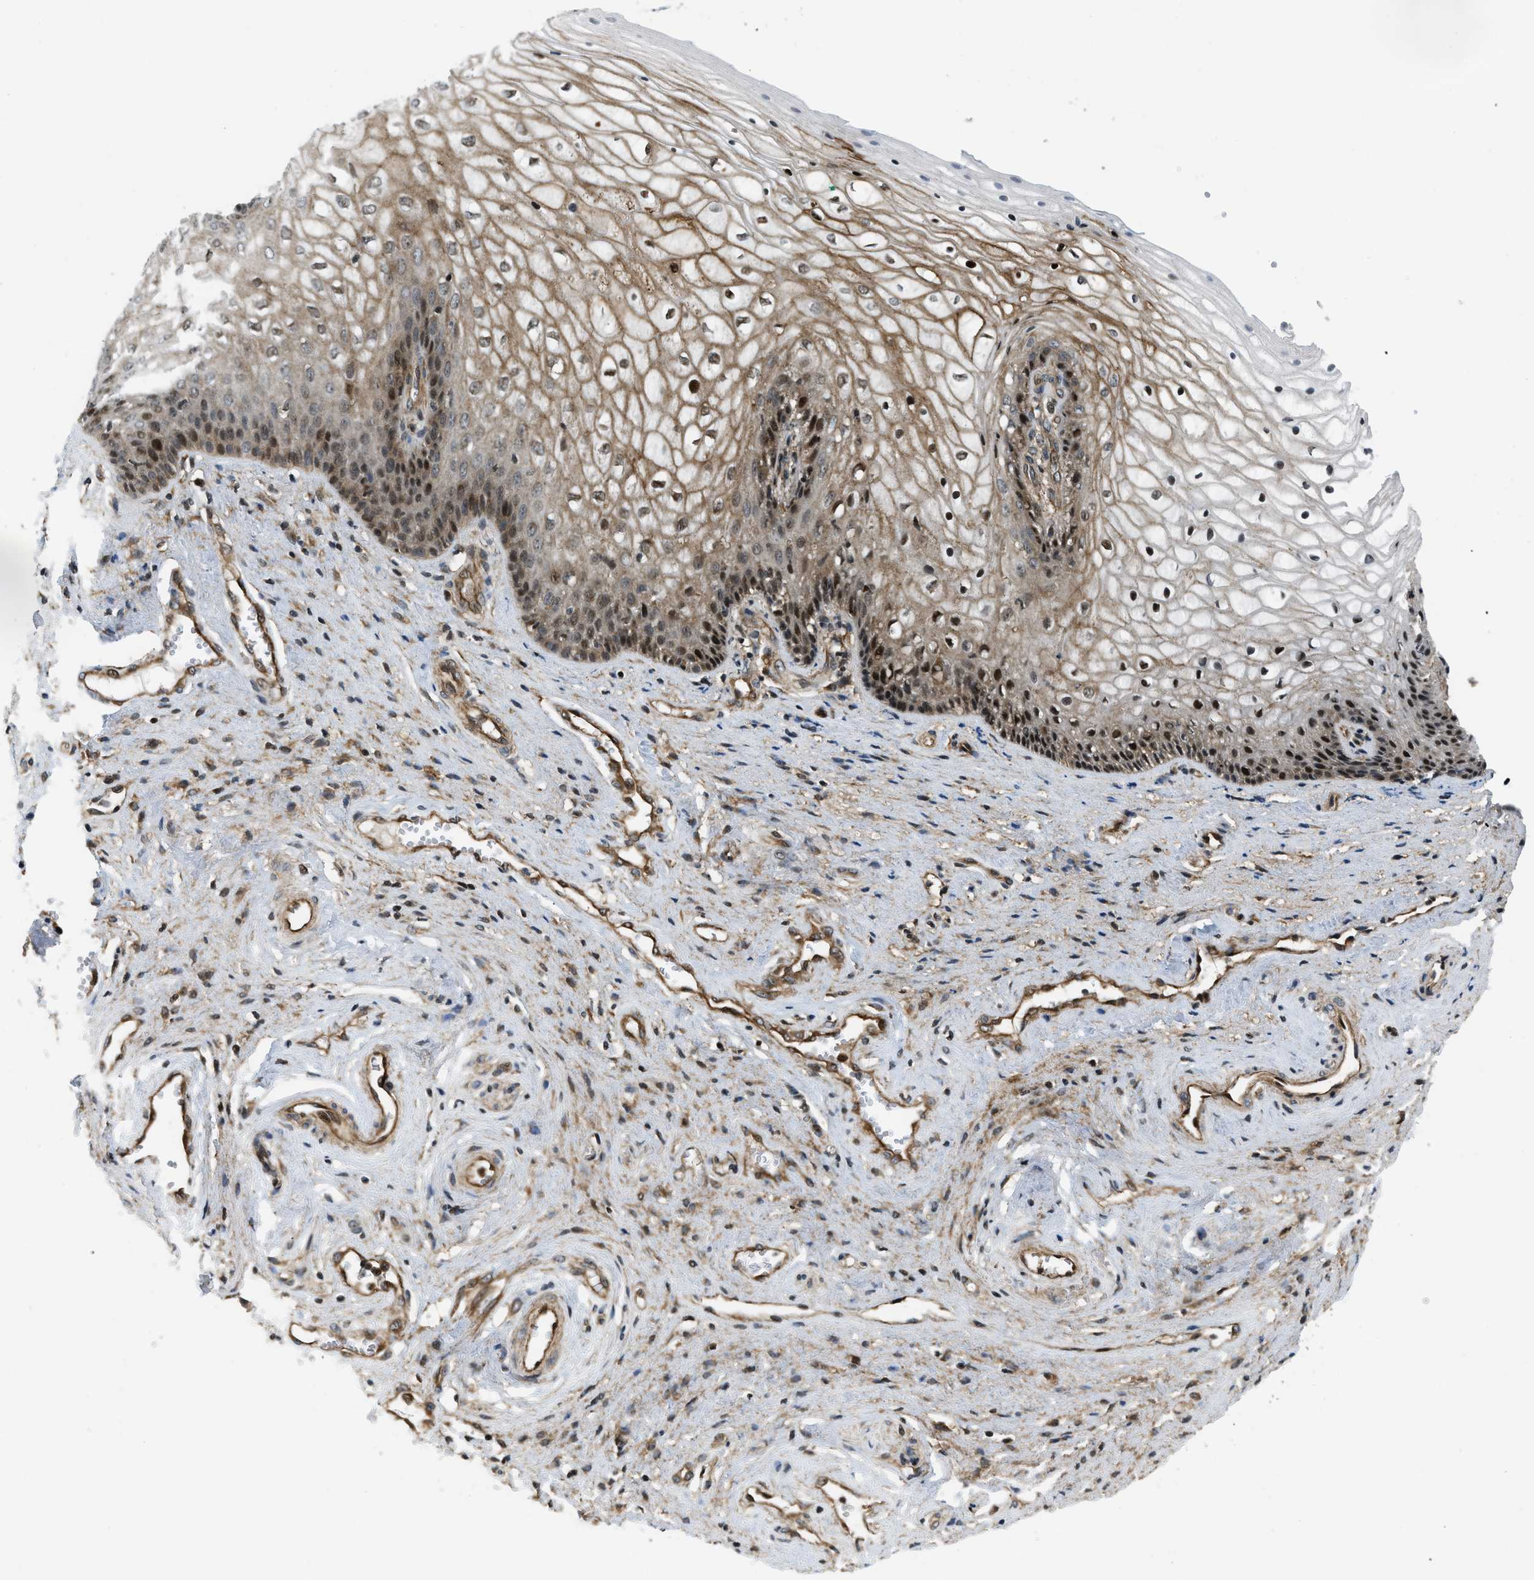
{"staining": {"intensity": "strong", "quantity": ">75%", "location": "cytoplasmic/membranous,nuclear"}, "tissue": "vagina", "cell_type": "Squamous epithelial cells", "image_type": "normal", "snomed": [{"axis": "morphology", "description": "Normal tissue, NOS"}, {"axis": "topography", "description": "Vagina"}], "caption": "About >75% of squamous epithelial cells in benign human vagina exhibit strong cytoplasmic/membranous,nuclear protein expression as visualized by brown immunohistochemical staining.", "gene": "LTA4H", "patient": {"sex": "female", "age": 34}}